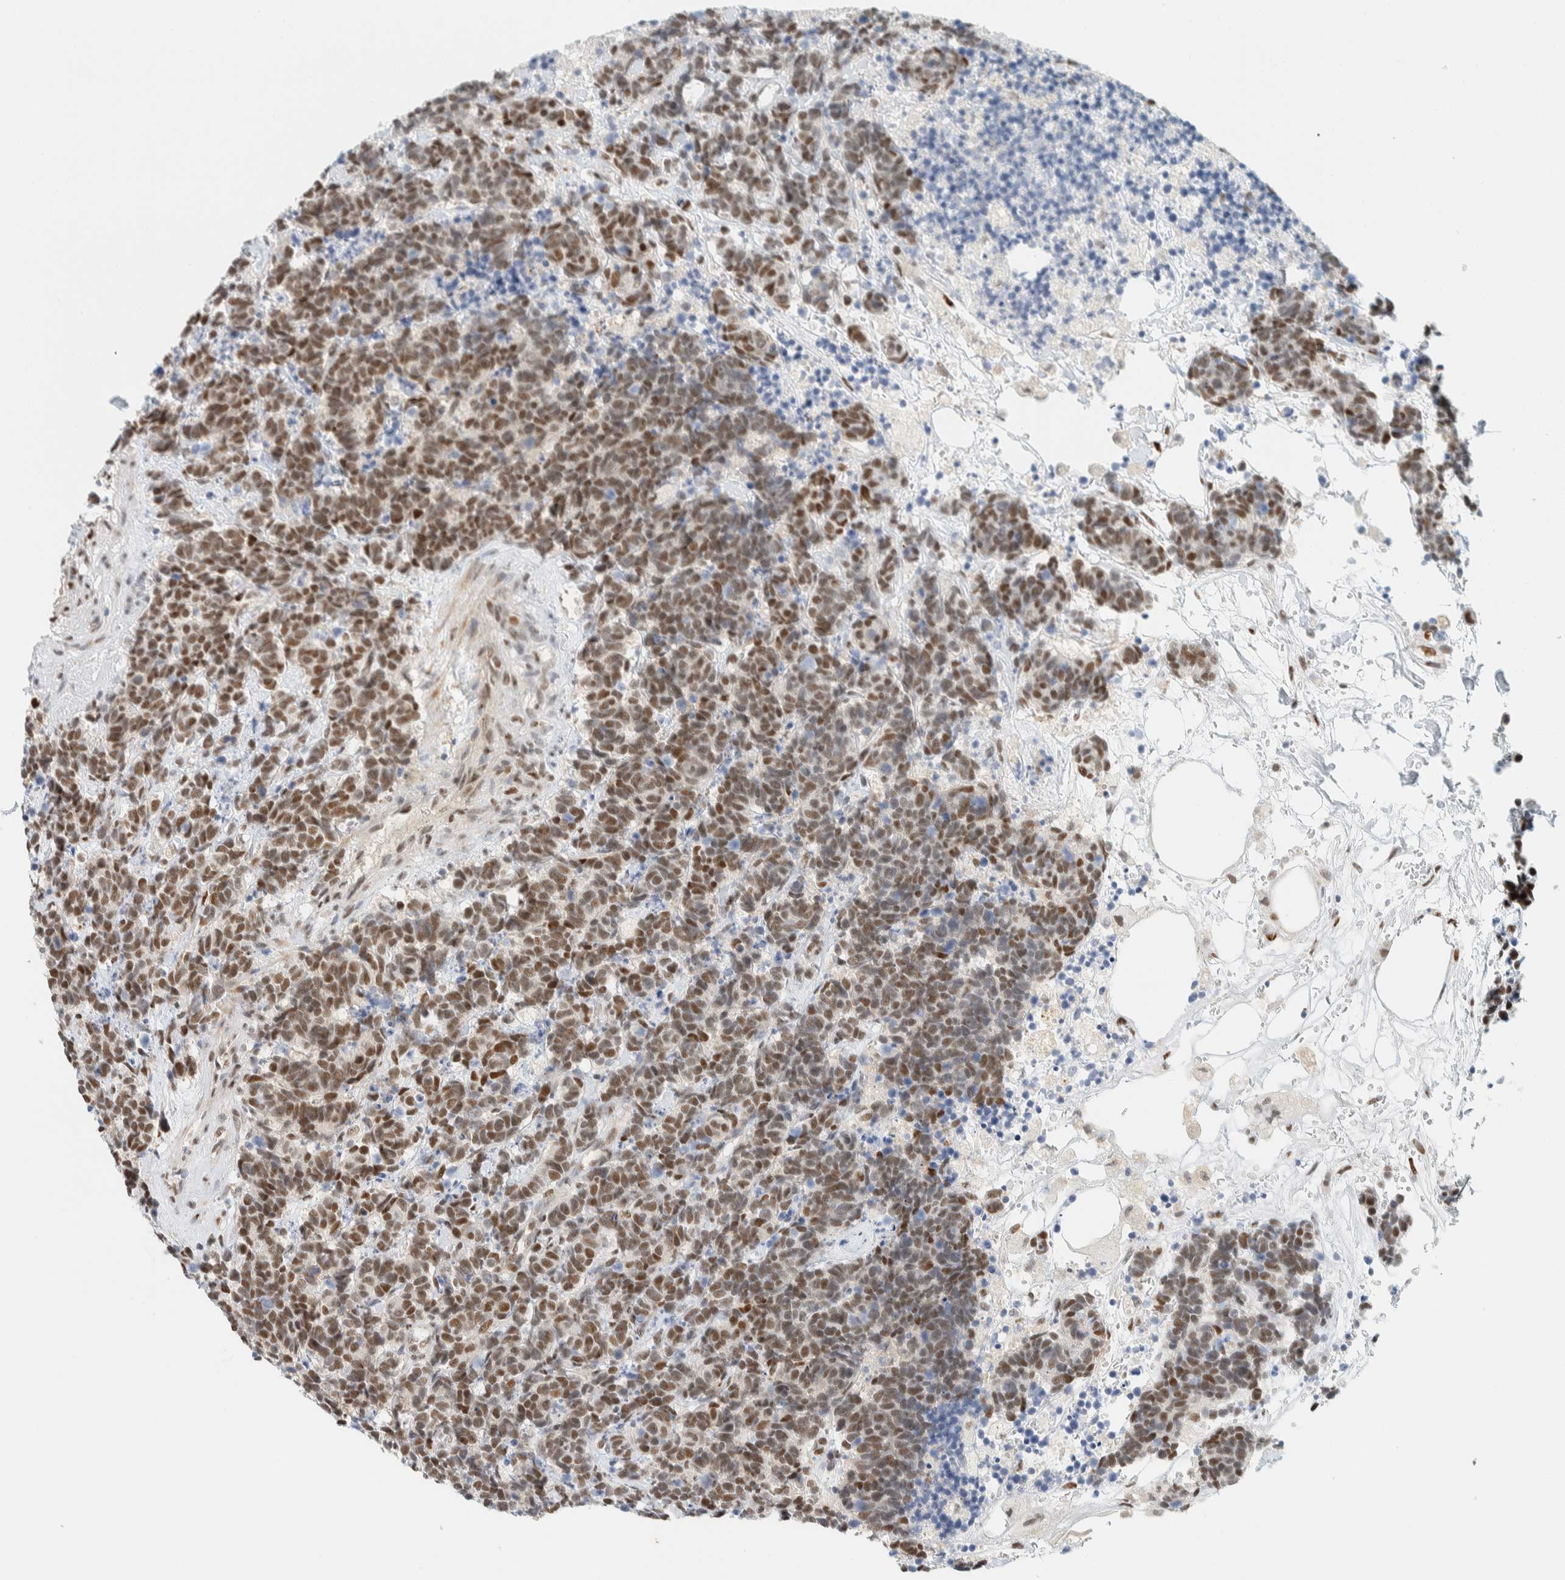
{"staining": {"intensity": "moderate", "quantity": ">75%", "location": "nuclear"}, "tissue": "carcinoid", "cell_type": "Tumor cells", "image_type": "cancer", "snomed": [{"axis": "morphology", "description": "Carcinoma, NOS"}, {"axis": "morphology", "description": "Carcinoid, malignant, NOS"}, {"axis": "topography", "description": "Urinary bladder"}], "caption": "Carcinoid tissue demonstrates moderate nuclear positivity in approximately >75% of tumor cells The staining was performed using DAB (3,3'-diaminobenzidine), with brown indicating positive protein expression. Nuclei are stained blue with hematoxylin.", "gene": "ZNF683", "patient": {"sex": "male", "age": 57}}